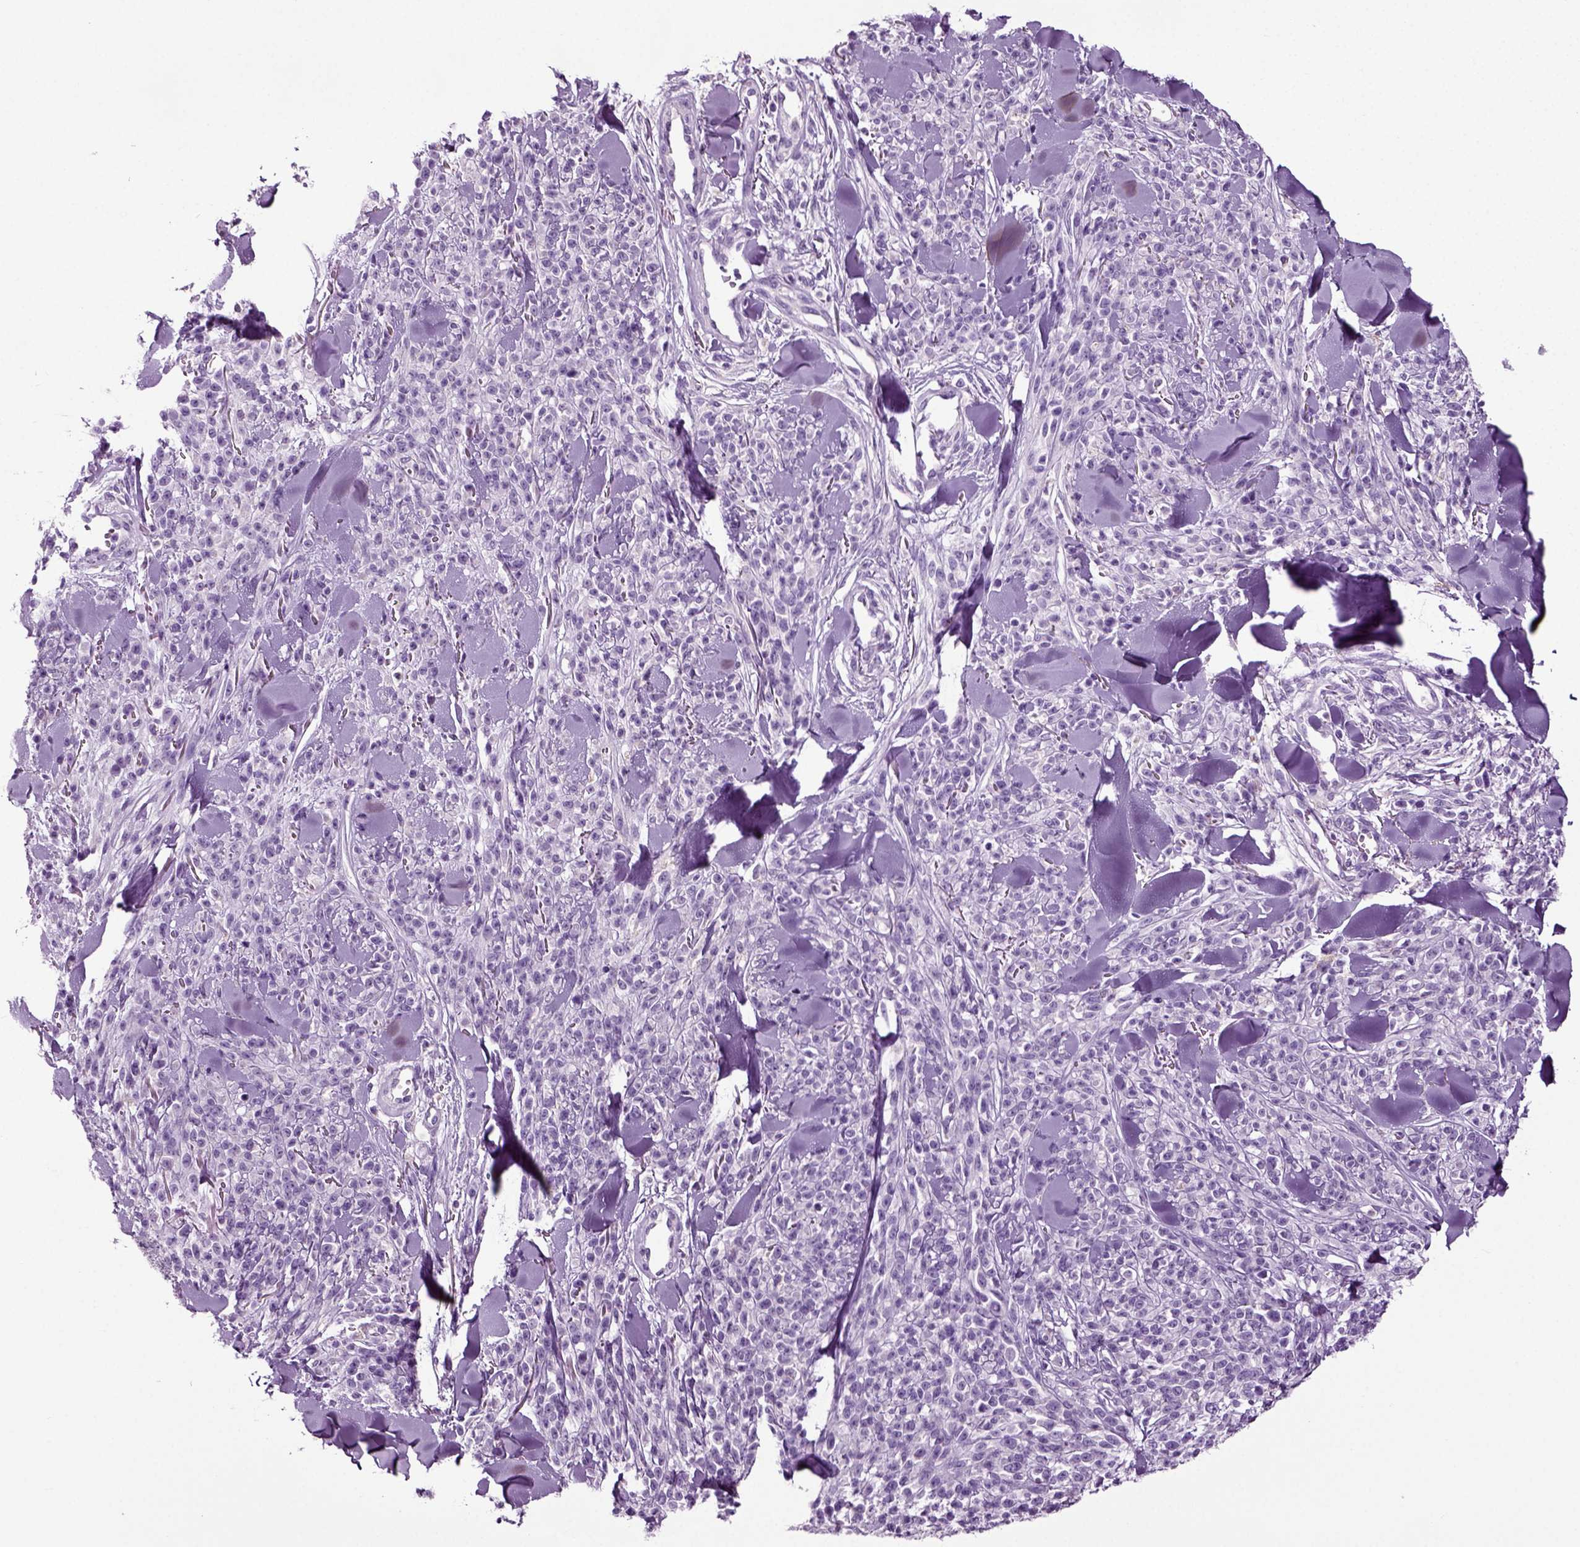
{"staining": {"intensity": "negative", "quantity": "none", "location": "none"}, "tissue": "melanoma", "cell_type": "Tumor cells", "image_type": "cancer", "snomed": [{"axis": "morphology", "description": "Malignant melanoma, NOS"}, {"axis": "topography", "description": "Skin"}, {"axis": "topography", "description": "Skin of trunk"}], "caption": "Immunohistochemical staining of human malignant melanoma displays no significant staining in tumor cells.", "gene": "DNAH10", "patient": {"sex": "male", "age": 74}}